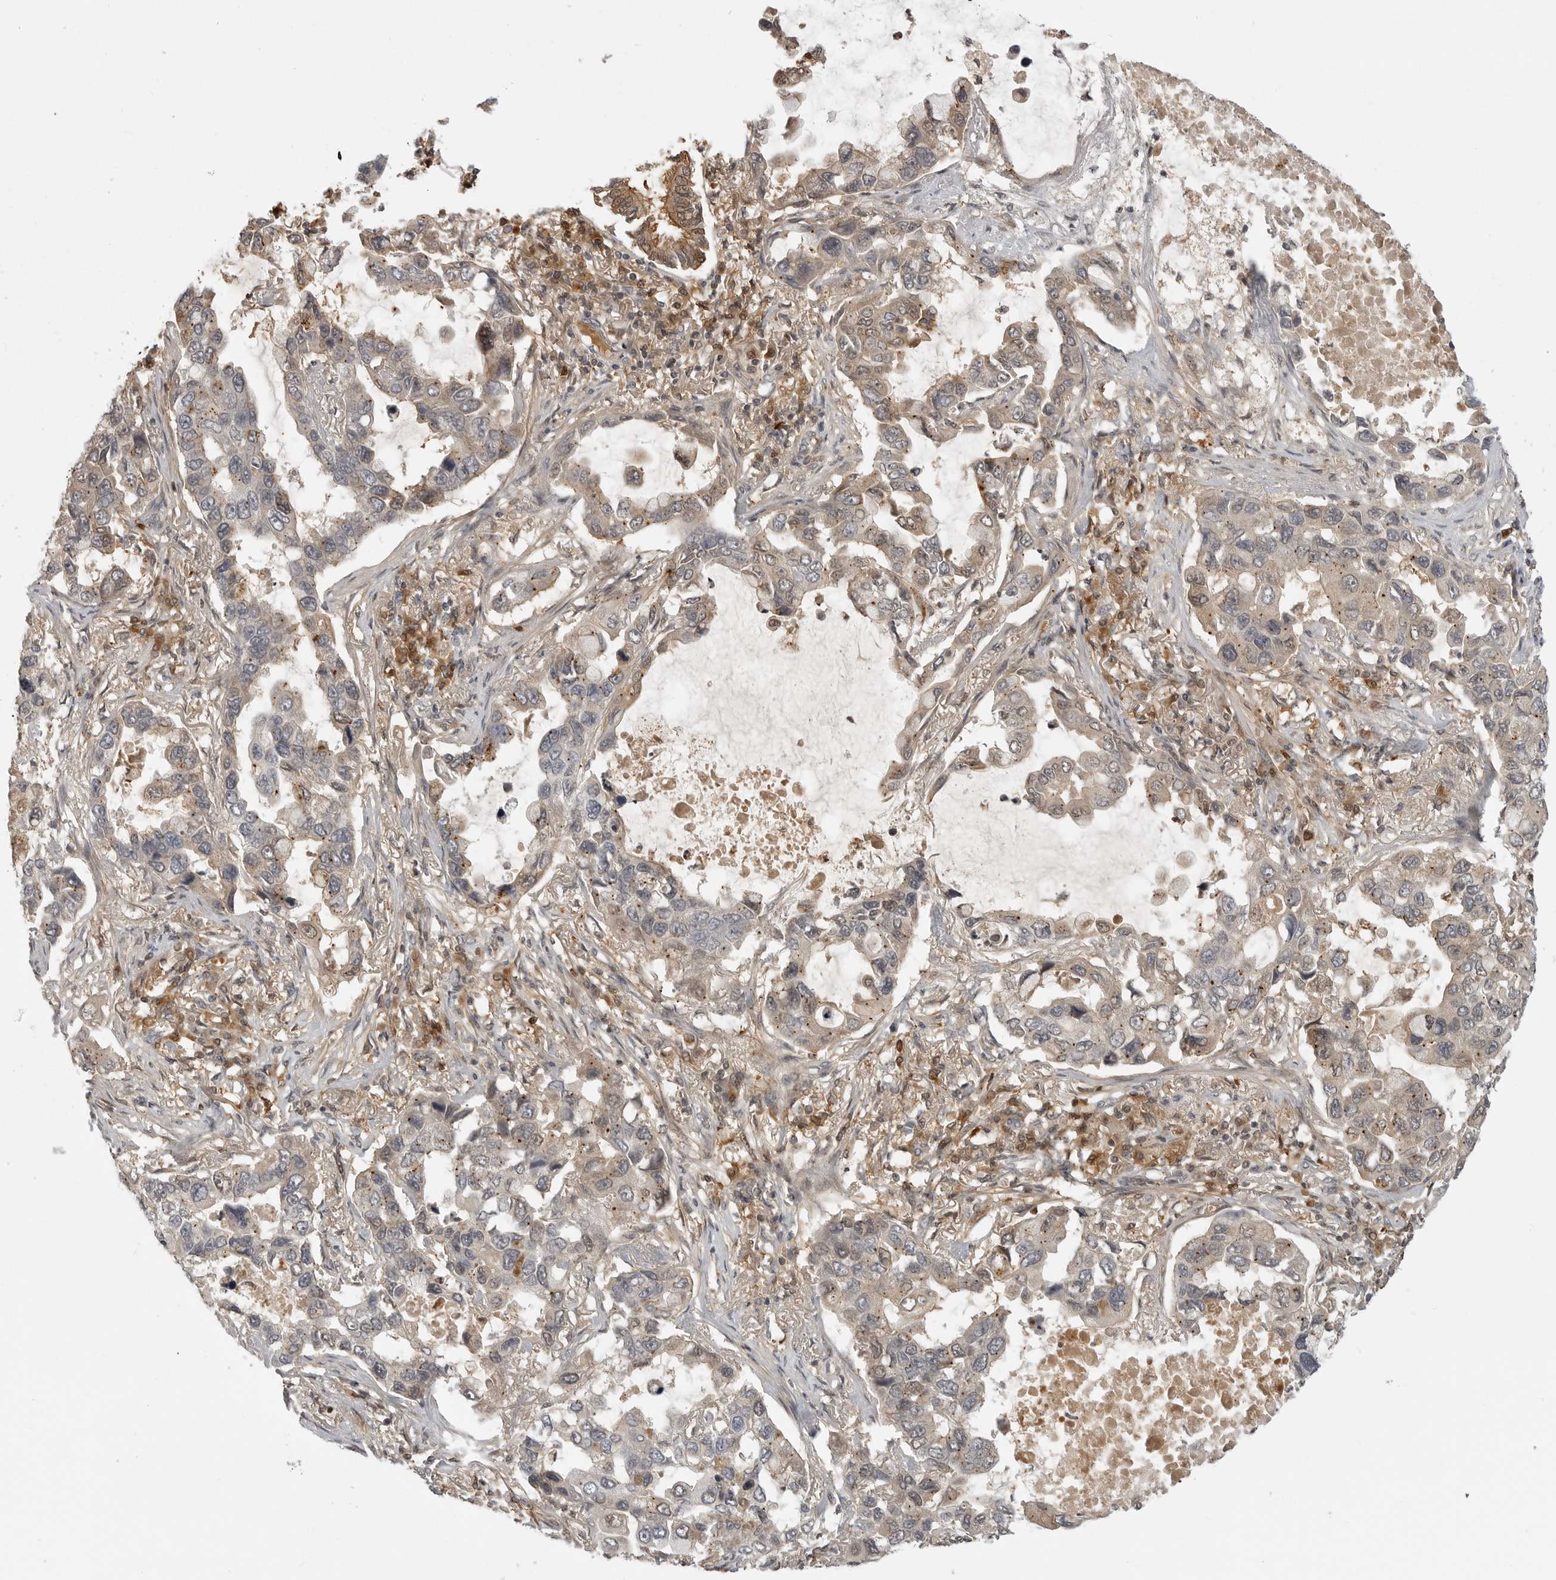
{"staining": {"intensity": "moderate", "quantity": "<25%", "location": "cytoplasmic/membranous"}, "tissue": "lung cancer", "cell_type": "Tumor cells", "image_type": "cancer", "snomed": [{"axis": "morphology", "description": "Adenocarcinoma, NOS"}, {"axis": "topography", "description": "Lung"}], "caption": "An immunohistochemistry (IHC) image of neoplastic tissue is shown. Protein staining in brown shows moderate cytoplasmic/membranous positivity in adenocarcinoma (lung) within tumor cells.", "gene": "CTIF", "patient": {"sex": "male", "age": 64}}